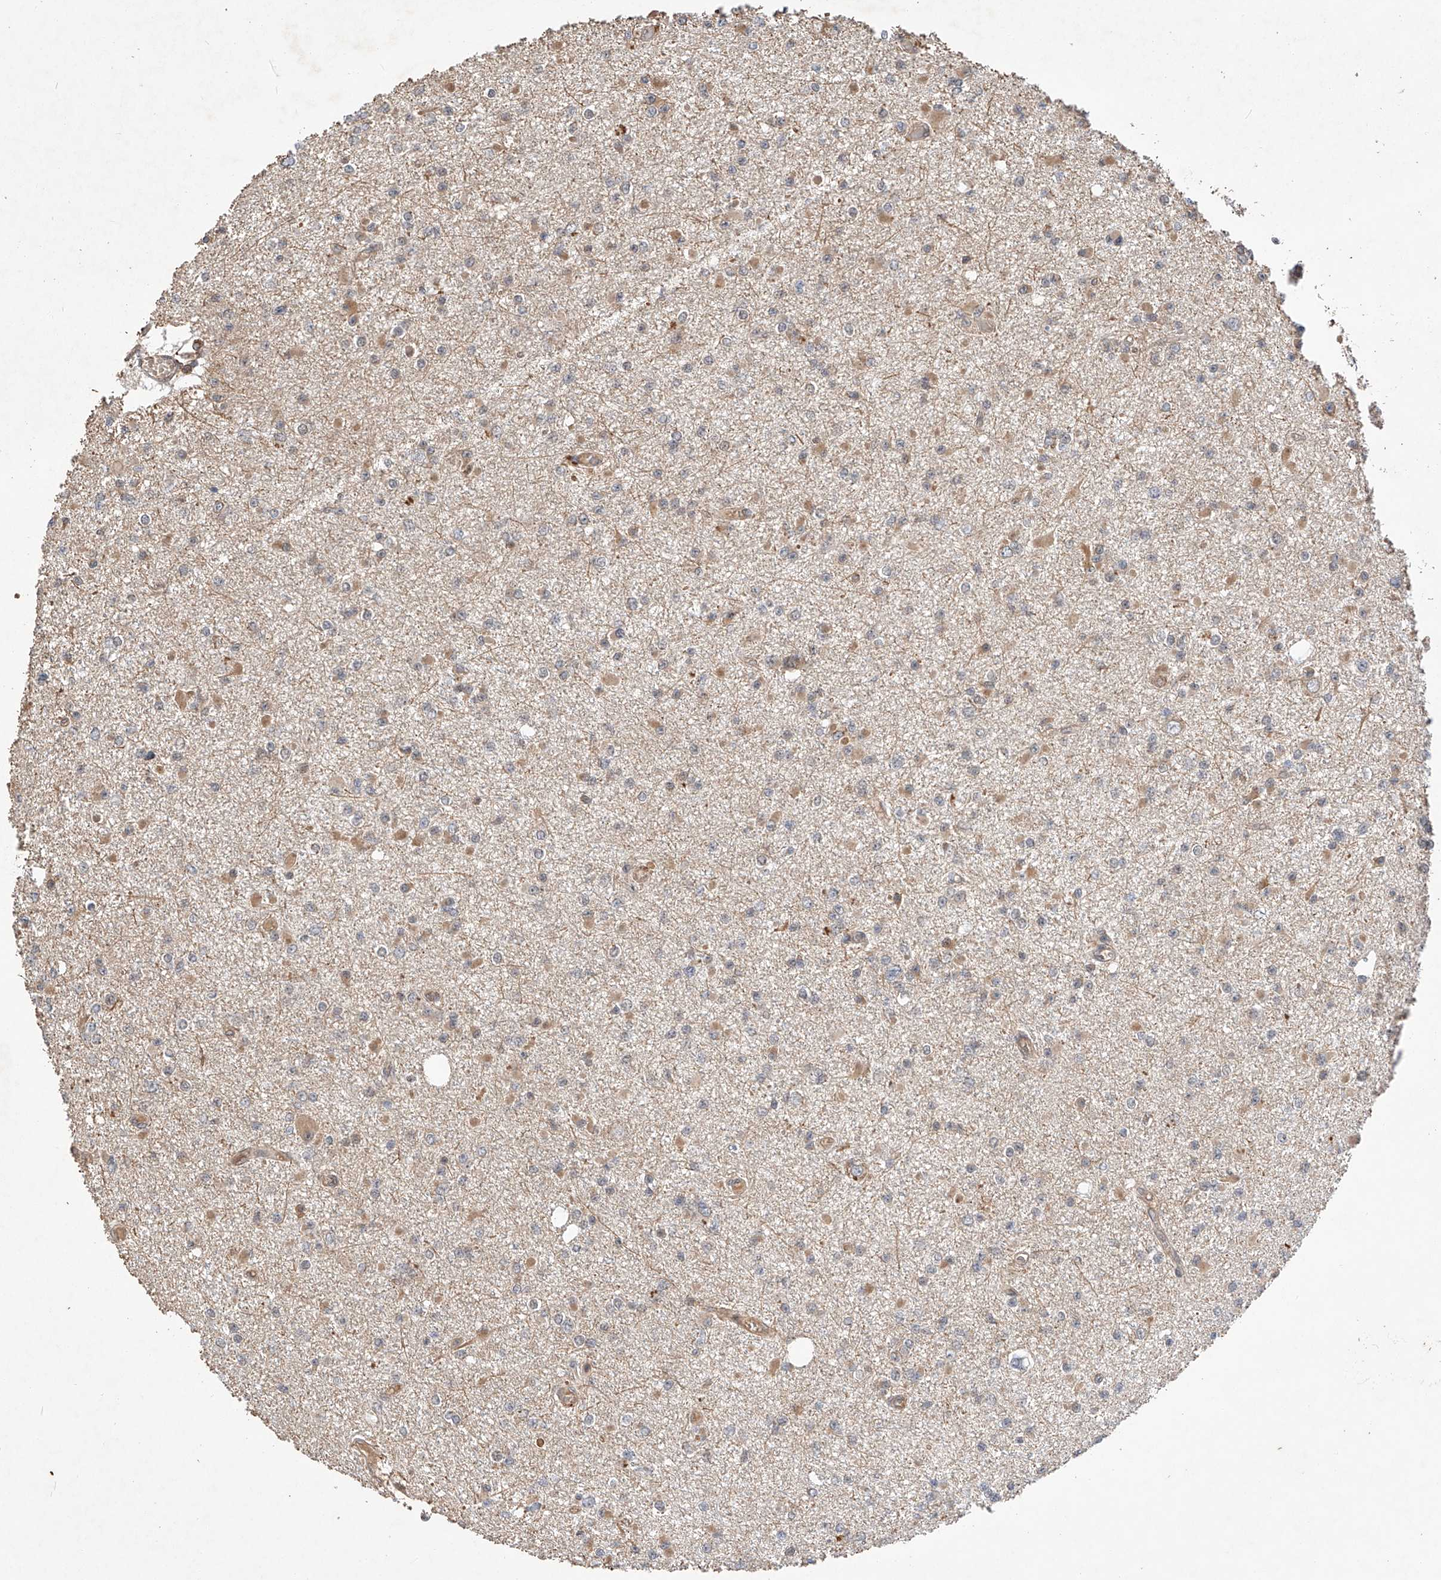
{"staining": {"intensity": "moderate", "quantity": "<25%", "location": "cytoplasmic/membranous"}, "tissue": "glioma", "cell_type": "Tumor cells", "image_type": "cancer", "snomed": [{"axis": "morphology", "description": "Glioma, malignant, Low grade"}, {"axis": "topography", "description": "Brain"}], "caption": "Protein expression analysis of human glioma reveals moderate cytoplasmic/membranous staining in about <25% of tumor cells.", "gene": "RILPL2", "patient": {"sex": "female", "age": 22}}